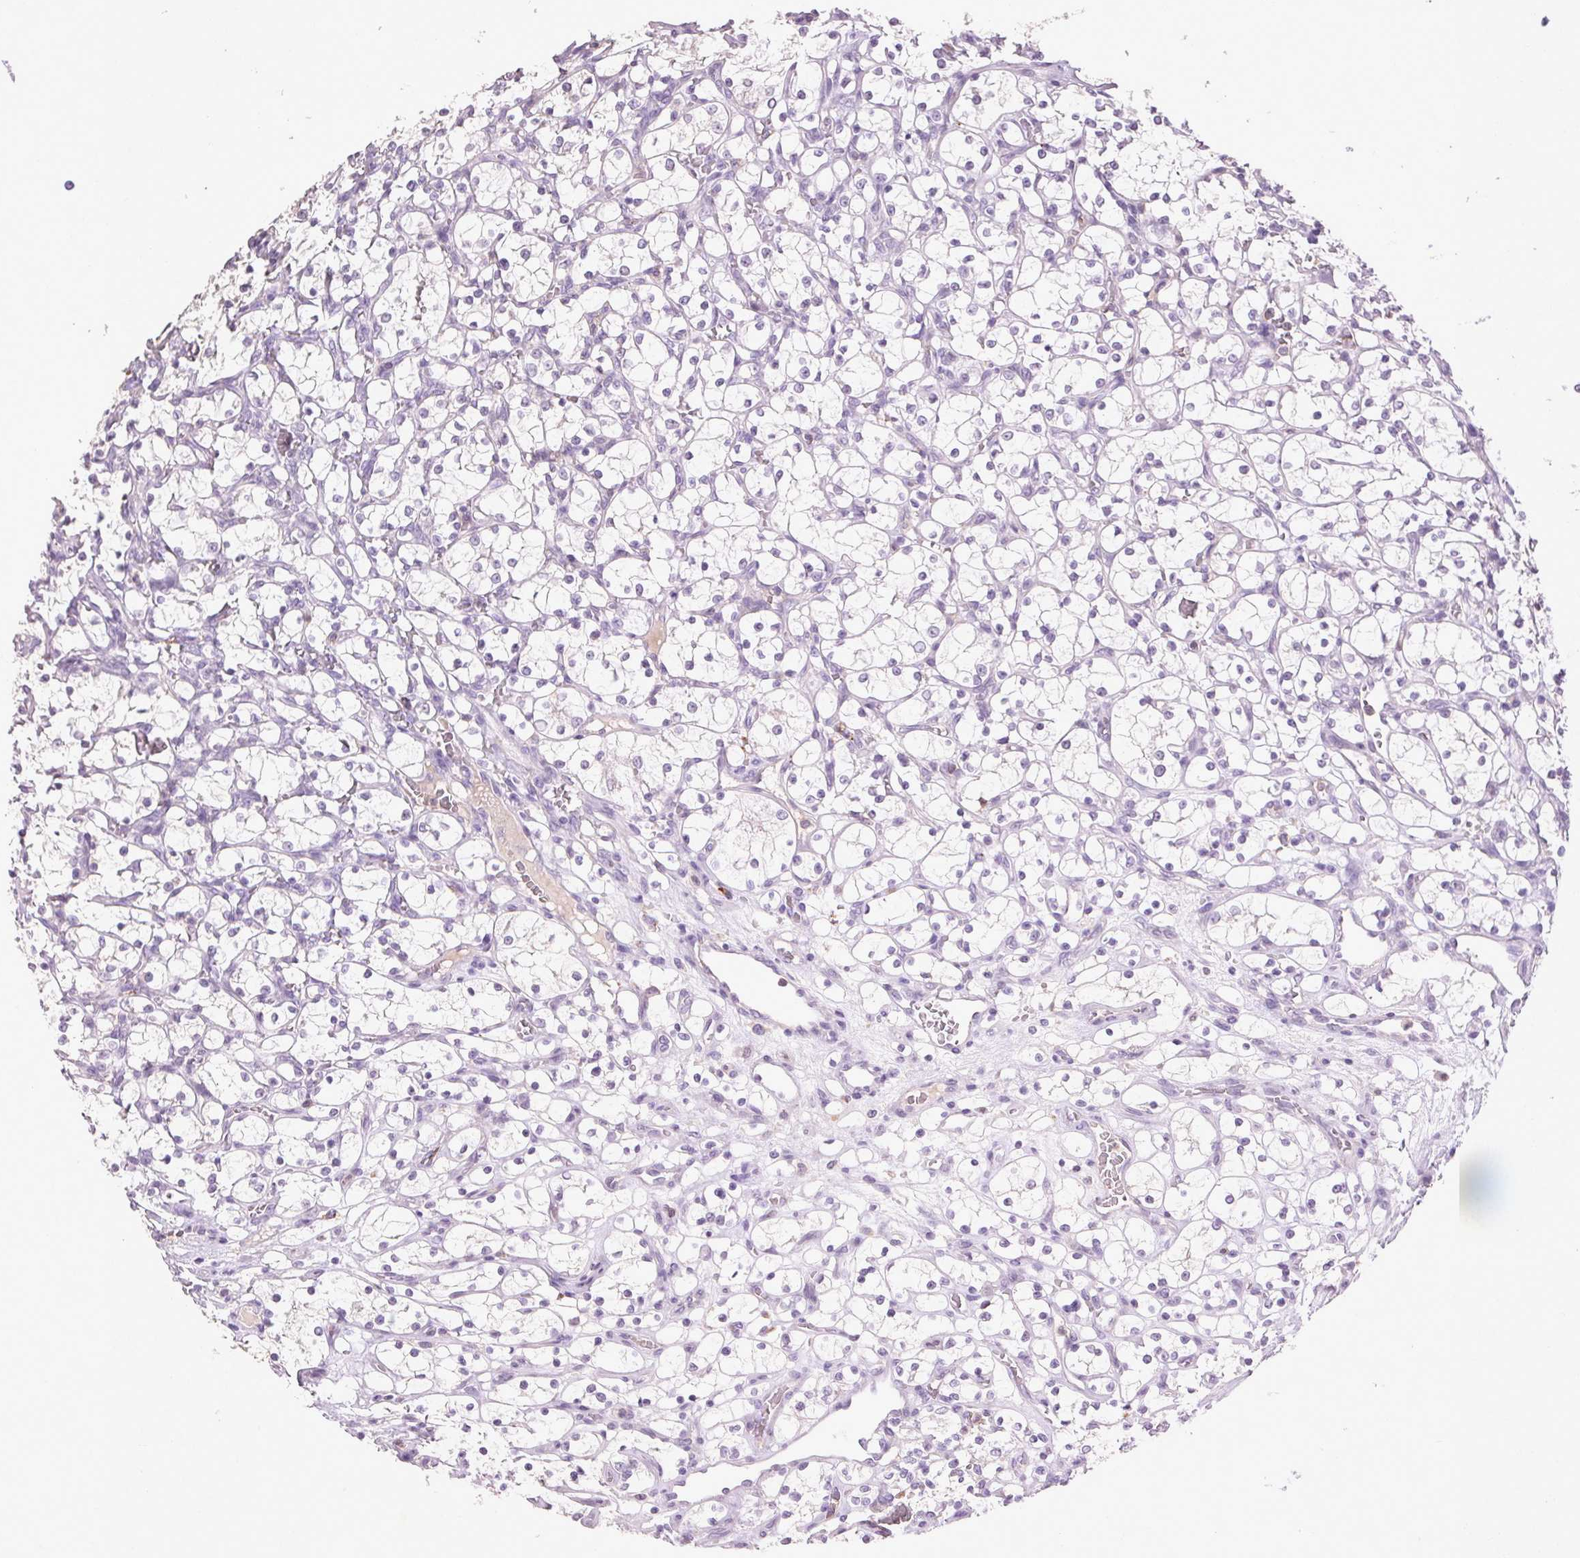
{"staining": {"intensity": "negative", "quantity": "none", "location": "none"}, "tissue": "renal cancer", "cell_type": "Tumor cells", "image_type": "cancer", "snomed": [{"axis": "morphology", "description": "Adenocarcinoma, NOS"}, {"axis": "topography", "description": "Kidney"}], "caption": "The micrograph displays no staining of tumor cells in renal adenocarcinoma.", "gene": "FNDC7", "patient": {"sex": "female", "age": 69}}